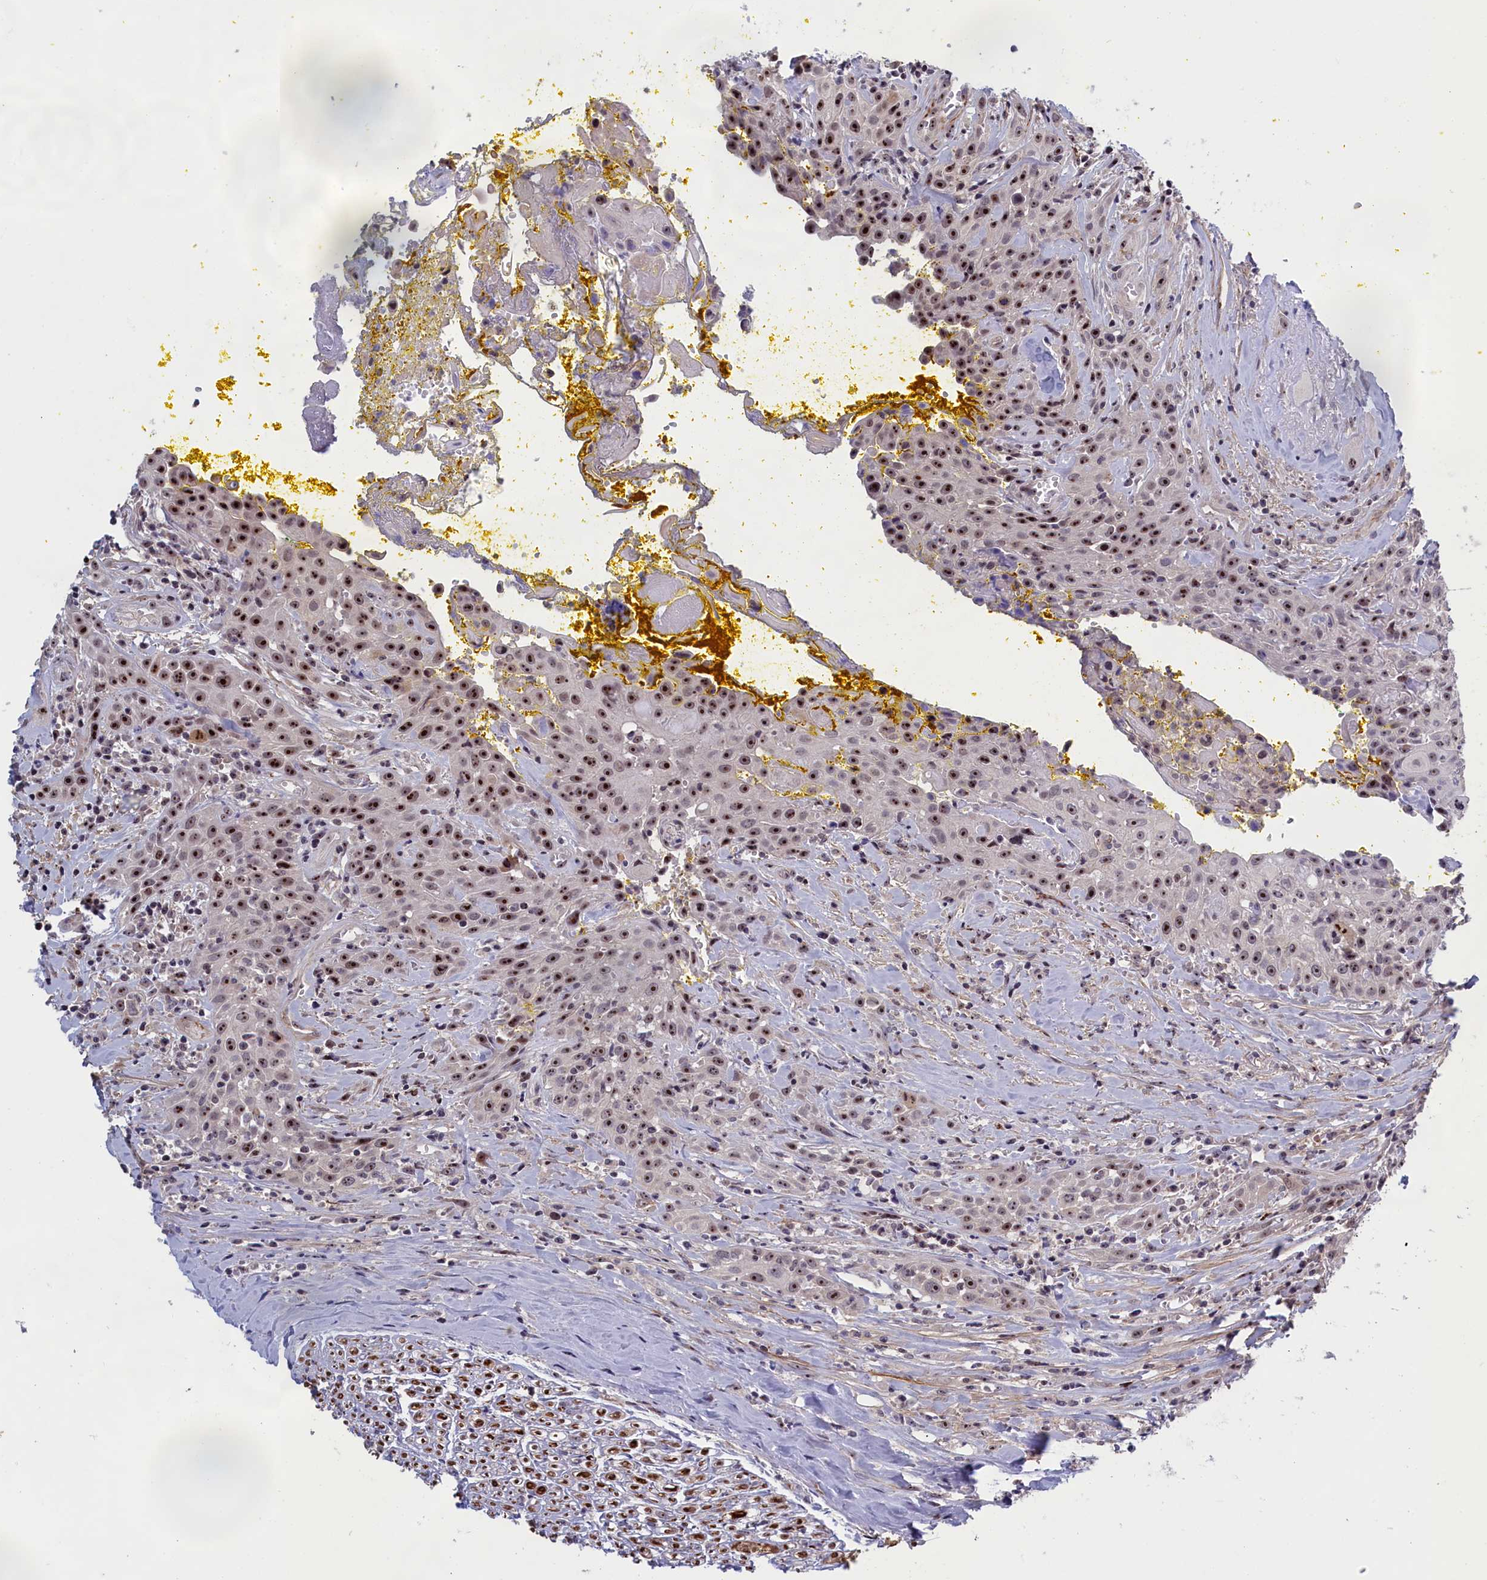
{"staining": {"intensity": "strong", "quantity": "25%-75%", "location": "nuclear"}, "tissue": "head and neck cancer", "cell_type": "Tumor cells", "image_type": "cancer", "snomed": [{"axis": "morphology", "description": "Squamous cell carcinoma, NOS"}, {"axis": "topography", "description": "Oral tissue"}, {"axis": "topography", "description": "Head-Neck"}], "caption": "Immunohistochemistry staining of squamous cell carcinoma (head and neck), which displays high levels of strong nuclear staining in approximately 25%-75% of tumor cells indicating strong nuclear protein staining. The staining was performed using DAB (3,3'-diaminobenzidine) (brown) for protein detection and nuclei were counterstained in hematoxylin (blue).", "gene": "PPAN", "patient": {"sex": "female", "age": 82}}